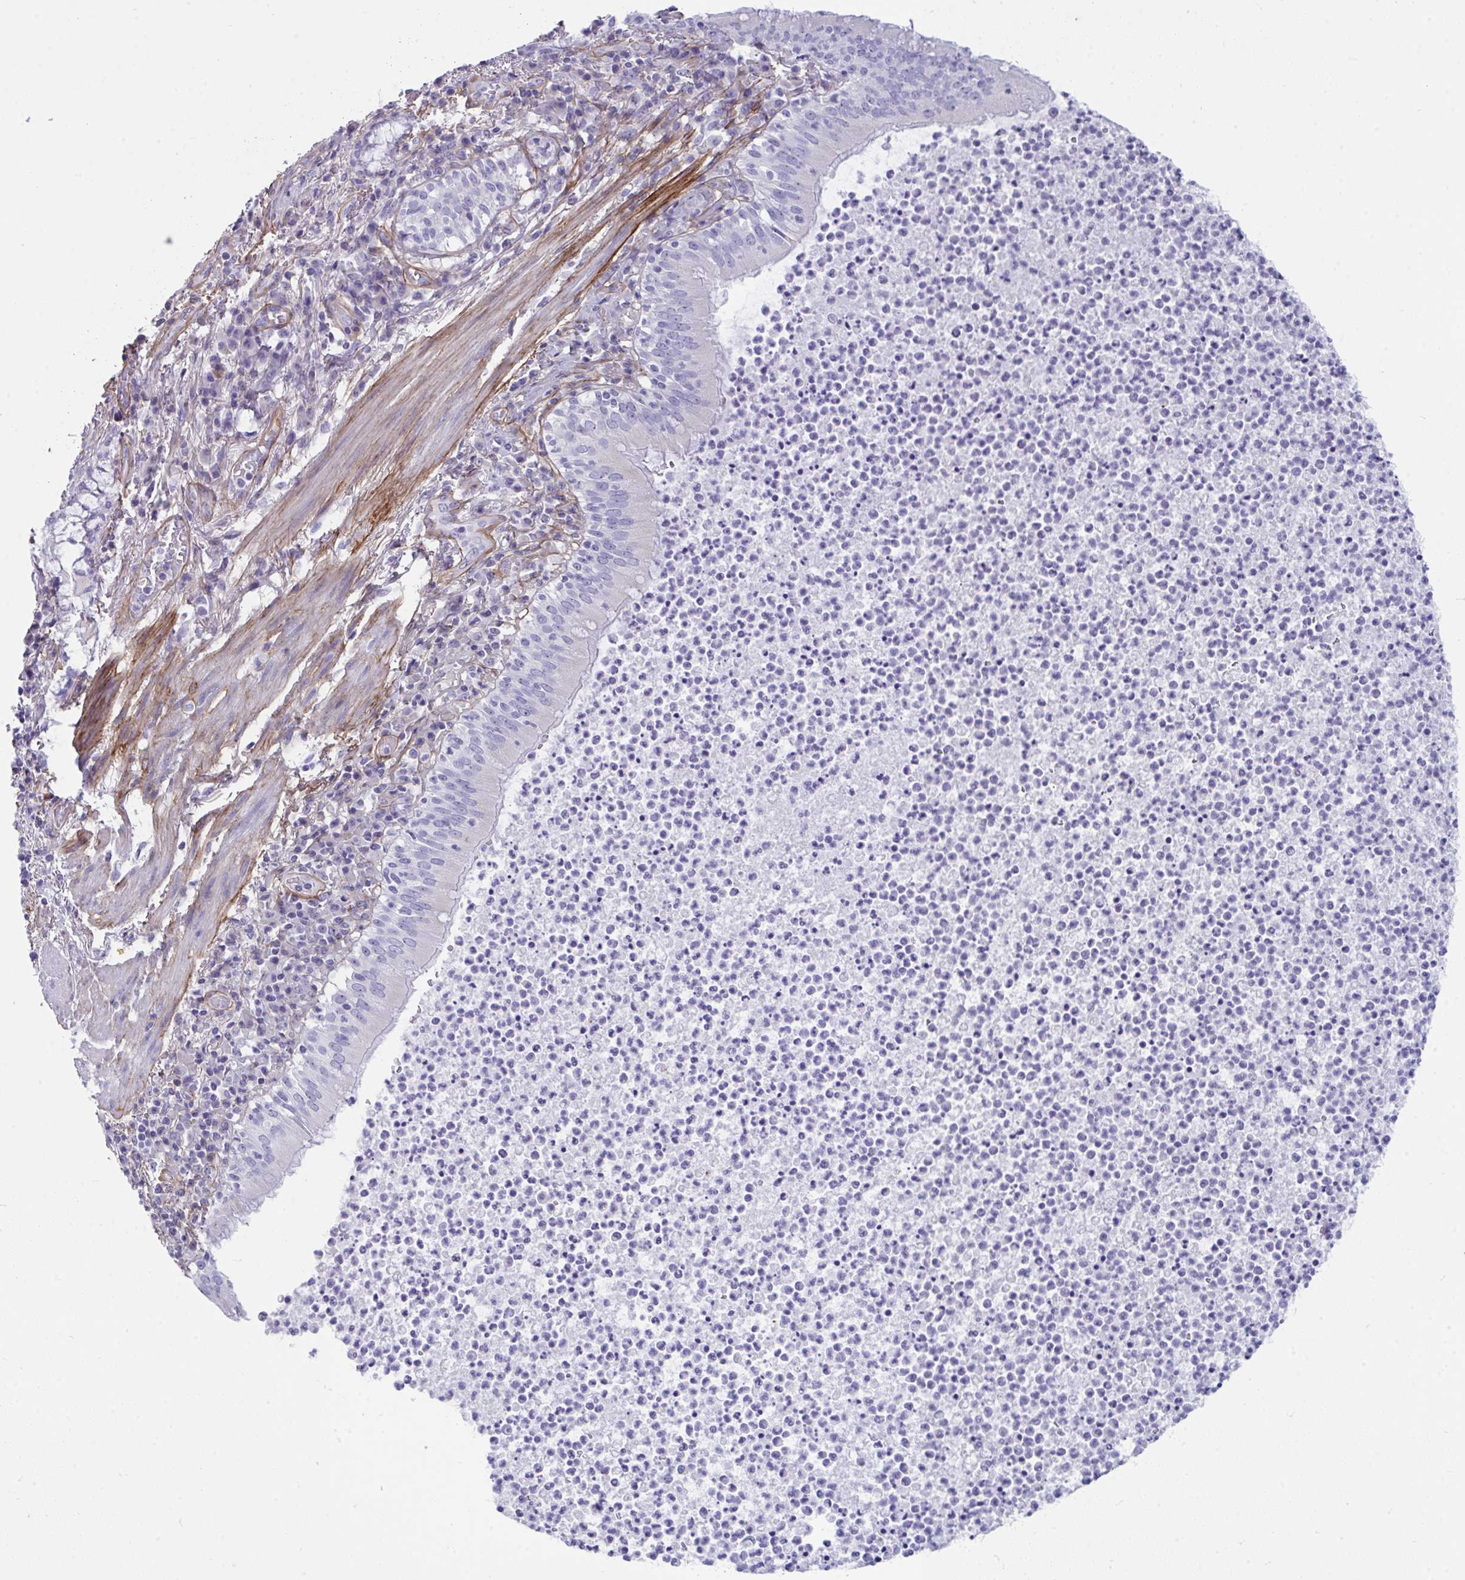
{"staining": {"intensity": "negative", "quantity": "none", "location": "none"}, "tissue": "bronchus", "cell_type": "Respiratory epithelial cells", "image_type": "normal", "snomed": [{"axis": "morphology", "description": "Normal tissue, NOS"}, {"axis": "topography", "description": "Lymph node"}, {"axis": "topography", "description": "Bronchus"}], "caption": "DAB immunohistochemical staining of unremarkable bronchus demonstrates no significant staining in respiratory epithelial cells.", "gene": "LHFPL6", "patient": {"sex": "male", "age": 56}}